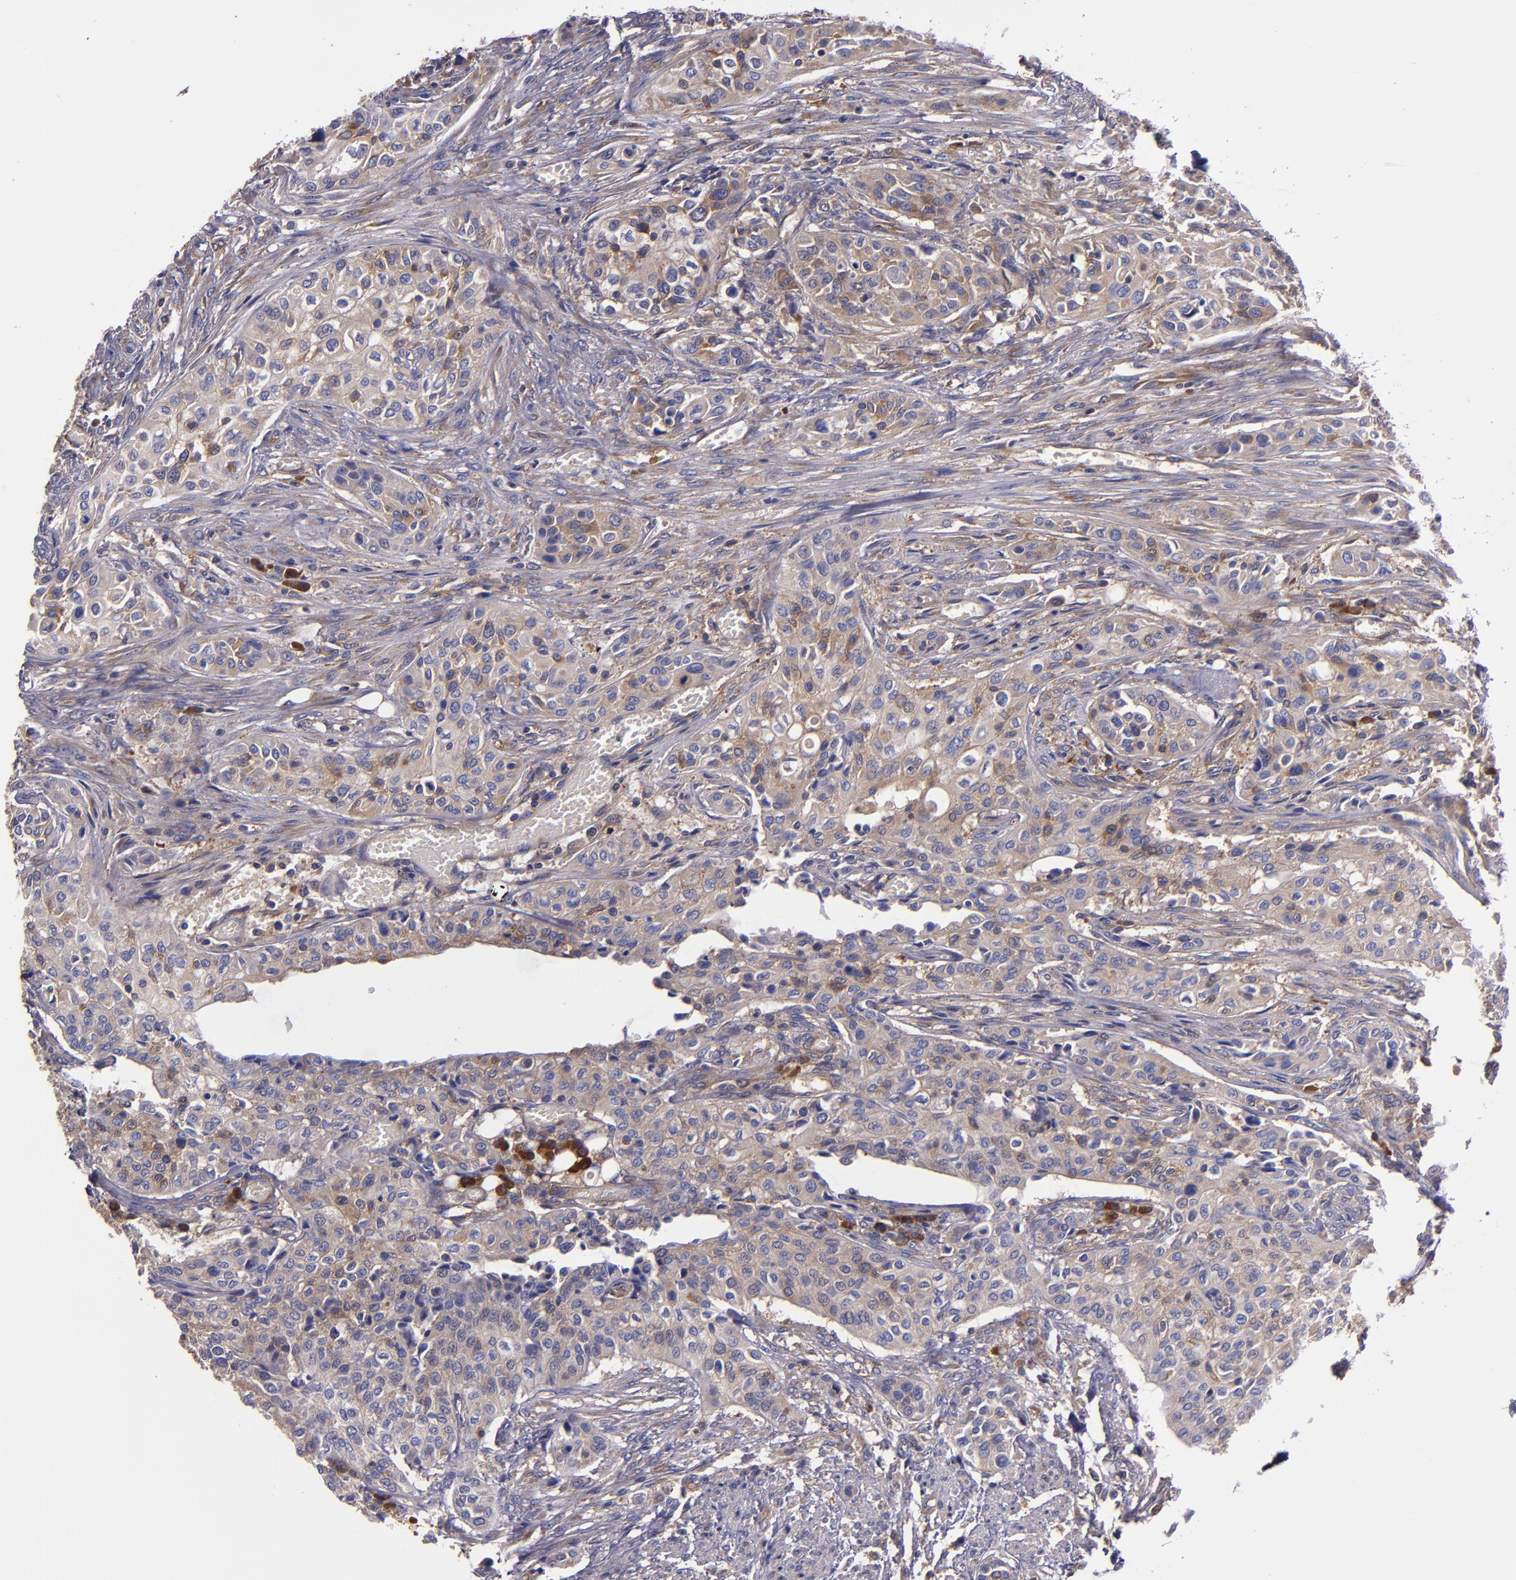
{"staining": {"intensity": "weak", "quantity": ">75%", "location": "cytoplasmic/membranous"}, "tissue": "urothelial cancer", "cell_type": "Tumor cells", "image_type": "cancer", "snomed": [{"axis": "morphology", "description": "Urothelial carcinoma, High grade"}, {"axis": "topography", "description": "Urinary bladder"}], "caption": "IHC of urothelial cancer shows low levels of weak cytoplasmic/membranous expression in about >75% of tumor cells.", "gene": "CARS1", "patient": {"sex": "male", "age": 74}}